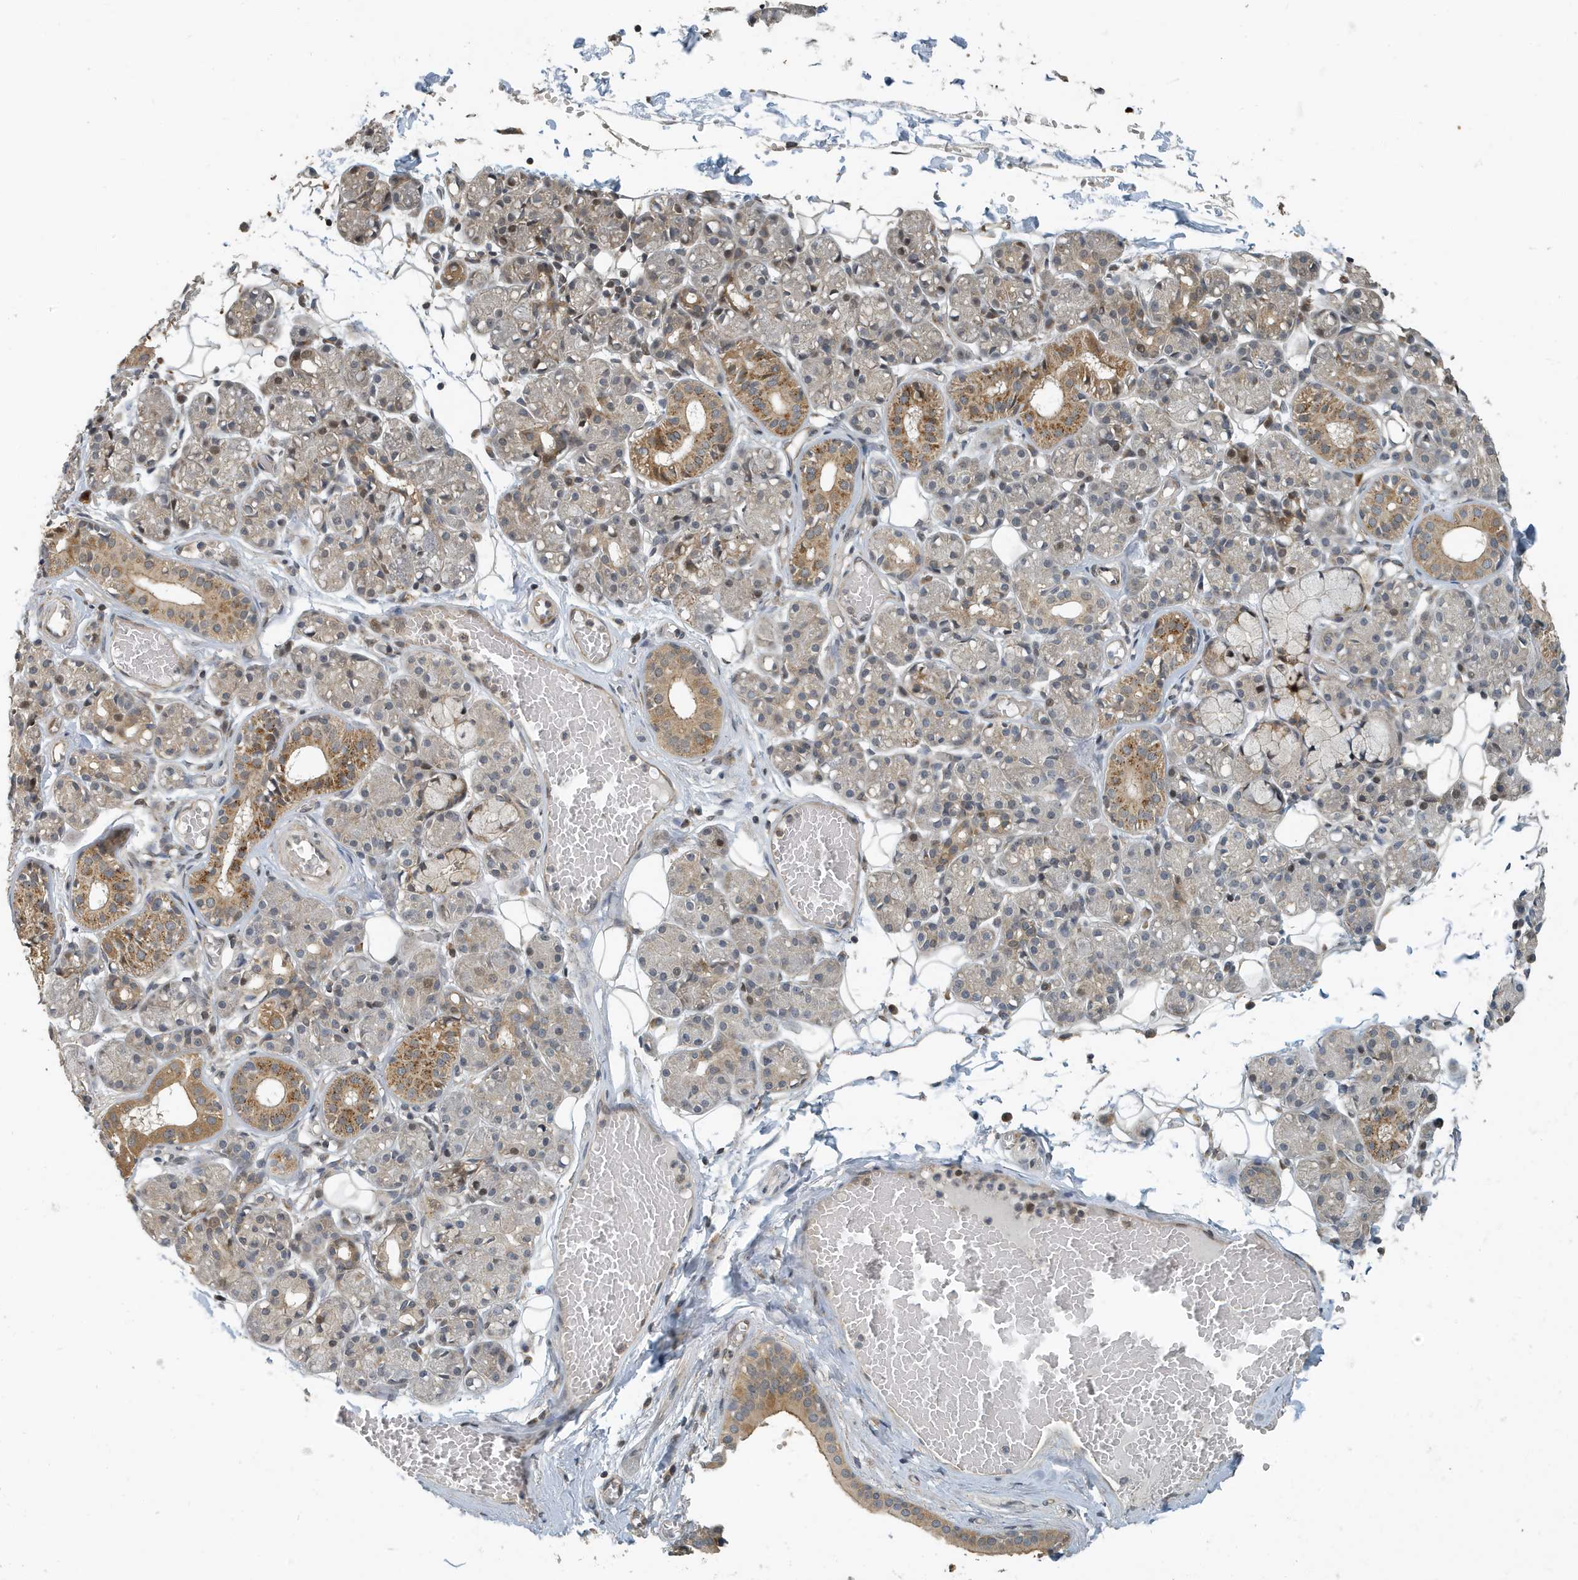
{"staining": {"intensity": "moderate", "quantity": "25%-75%", "location": "cytoplasmic/membranous"}, "tissue": "salivary gland", "cell_type": "Glandular cells", "image_type": "normal", "snomed": [{"axis": "morphology", "description": "Normal tissue, NOS"}, {"axis": "topography", "description": "Salivary gland"}], "caption": "High-magnification brightfield microscopy of benign salivary gland stained with DAB (brown) and counterstained with hematoxylin (blue). glandular cells exhibit moderate cytoplasmic/membranous expression is identified in about25%-75% of cells. The protein is stained brown, and the nuclei are stained in blue (DAB IHC with brightfield microscopy, high magnification).", "gene": "KIF15", "patient": {"sex": "male", "age": 63}}